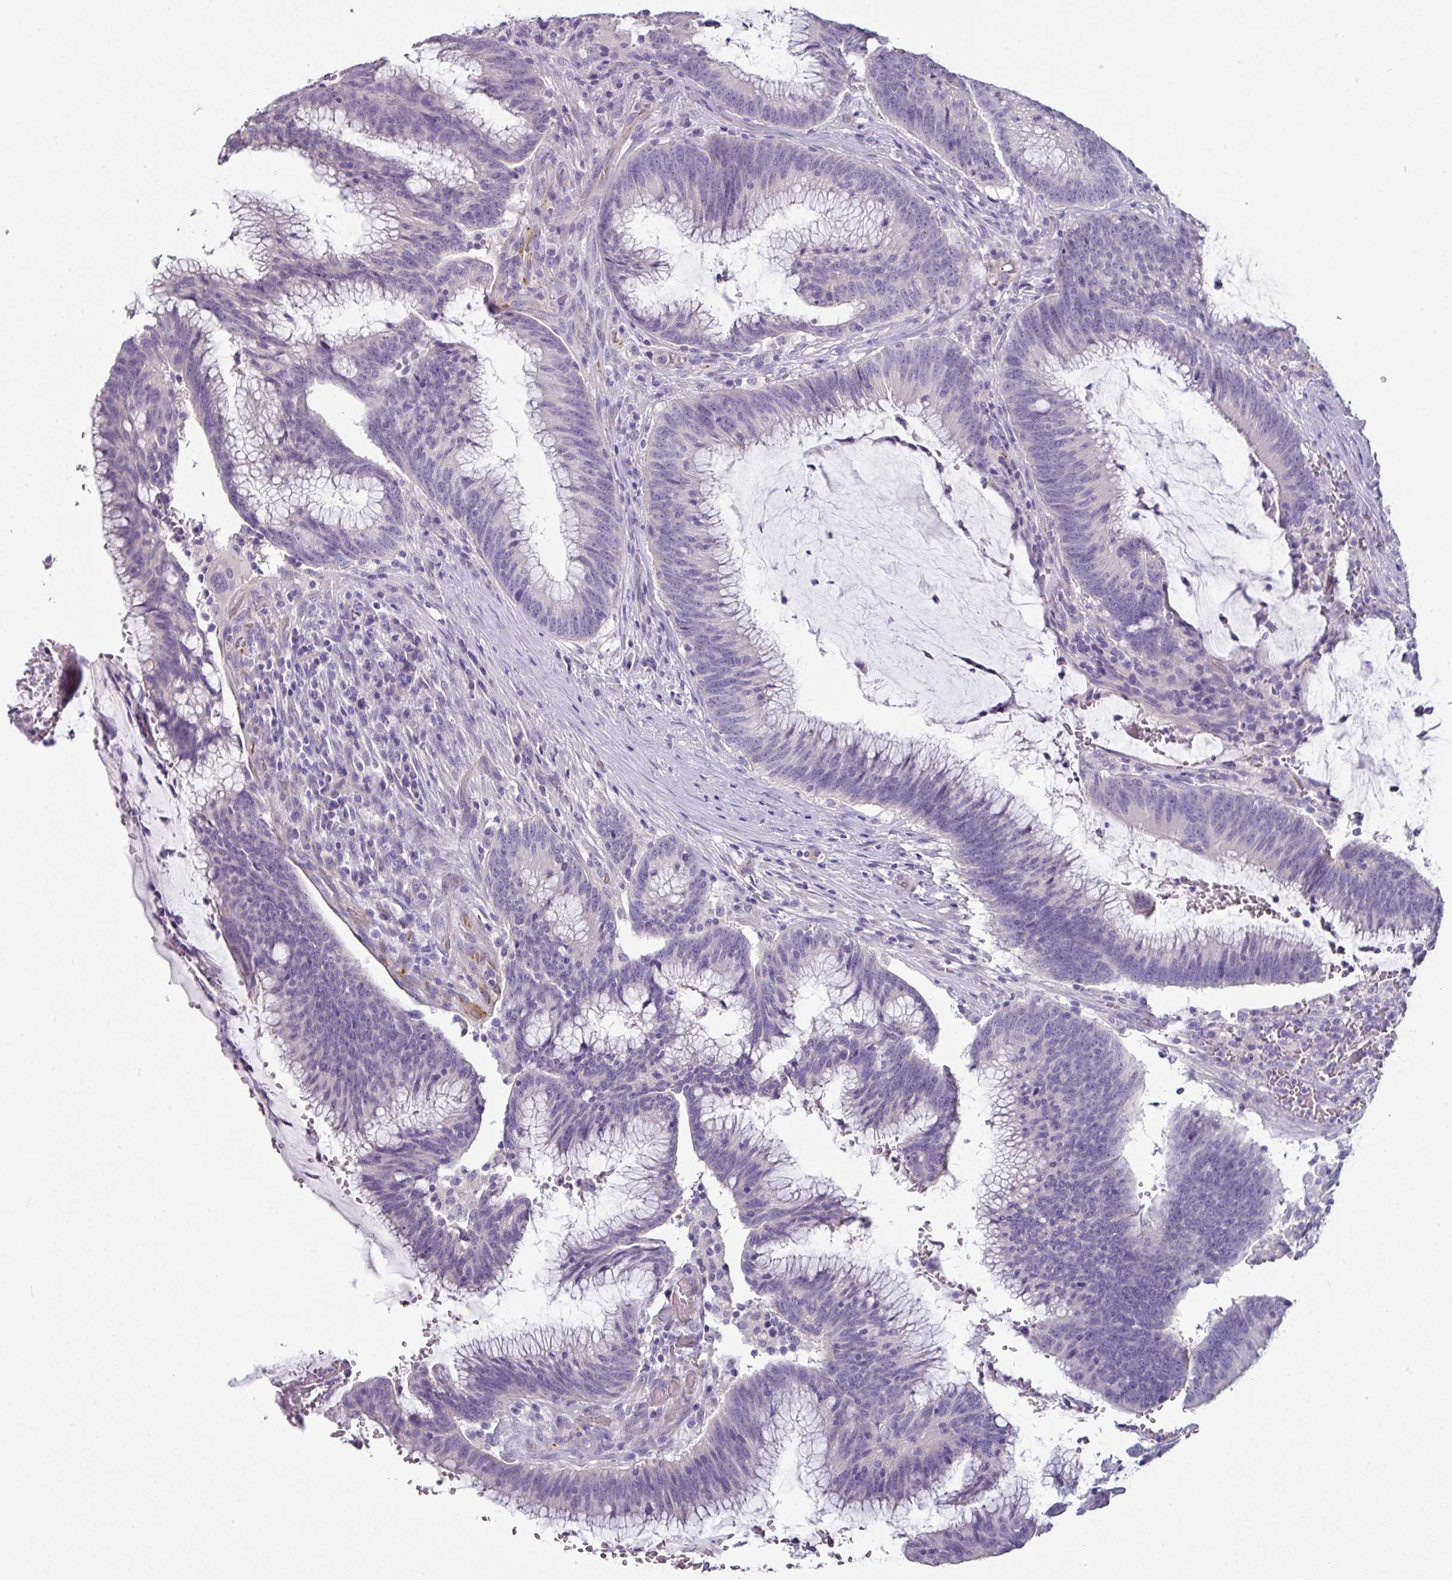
{"staining": {"intensity": "negative", "quantity": "none", "location": "none"}, "tissue": "colorectal cancer", "cell_type": "Tumor cells", "image_type": "cancer", "snomed": [{"axis": "morphology", "description": "Adenocarcinoma, NOS"}, {"axis": "topography", "description": "Rectum"}], "caption": "Human colorectal cancer (adenocarcinoma) stained for a protein using immunohistochemistry demonstrates no staining in tumor cells.", "gene": "SLC17A7", "patient": {"sex": "female", "age": 77}}